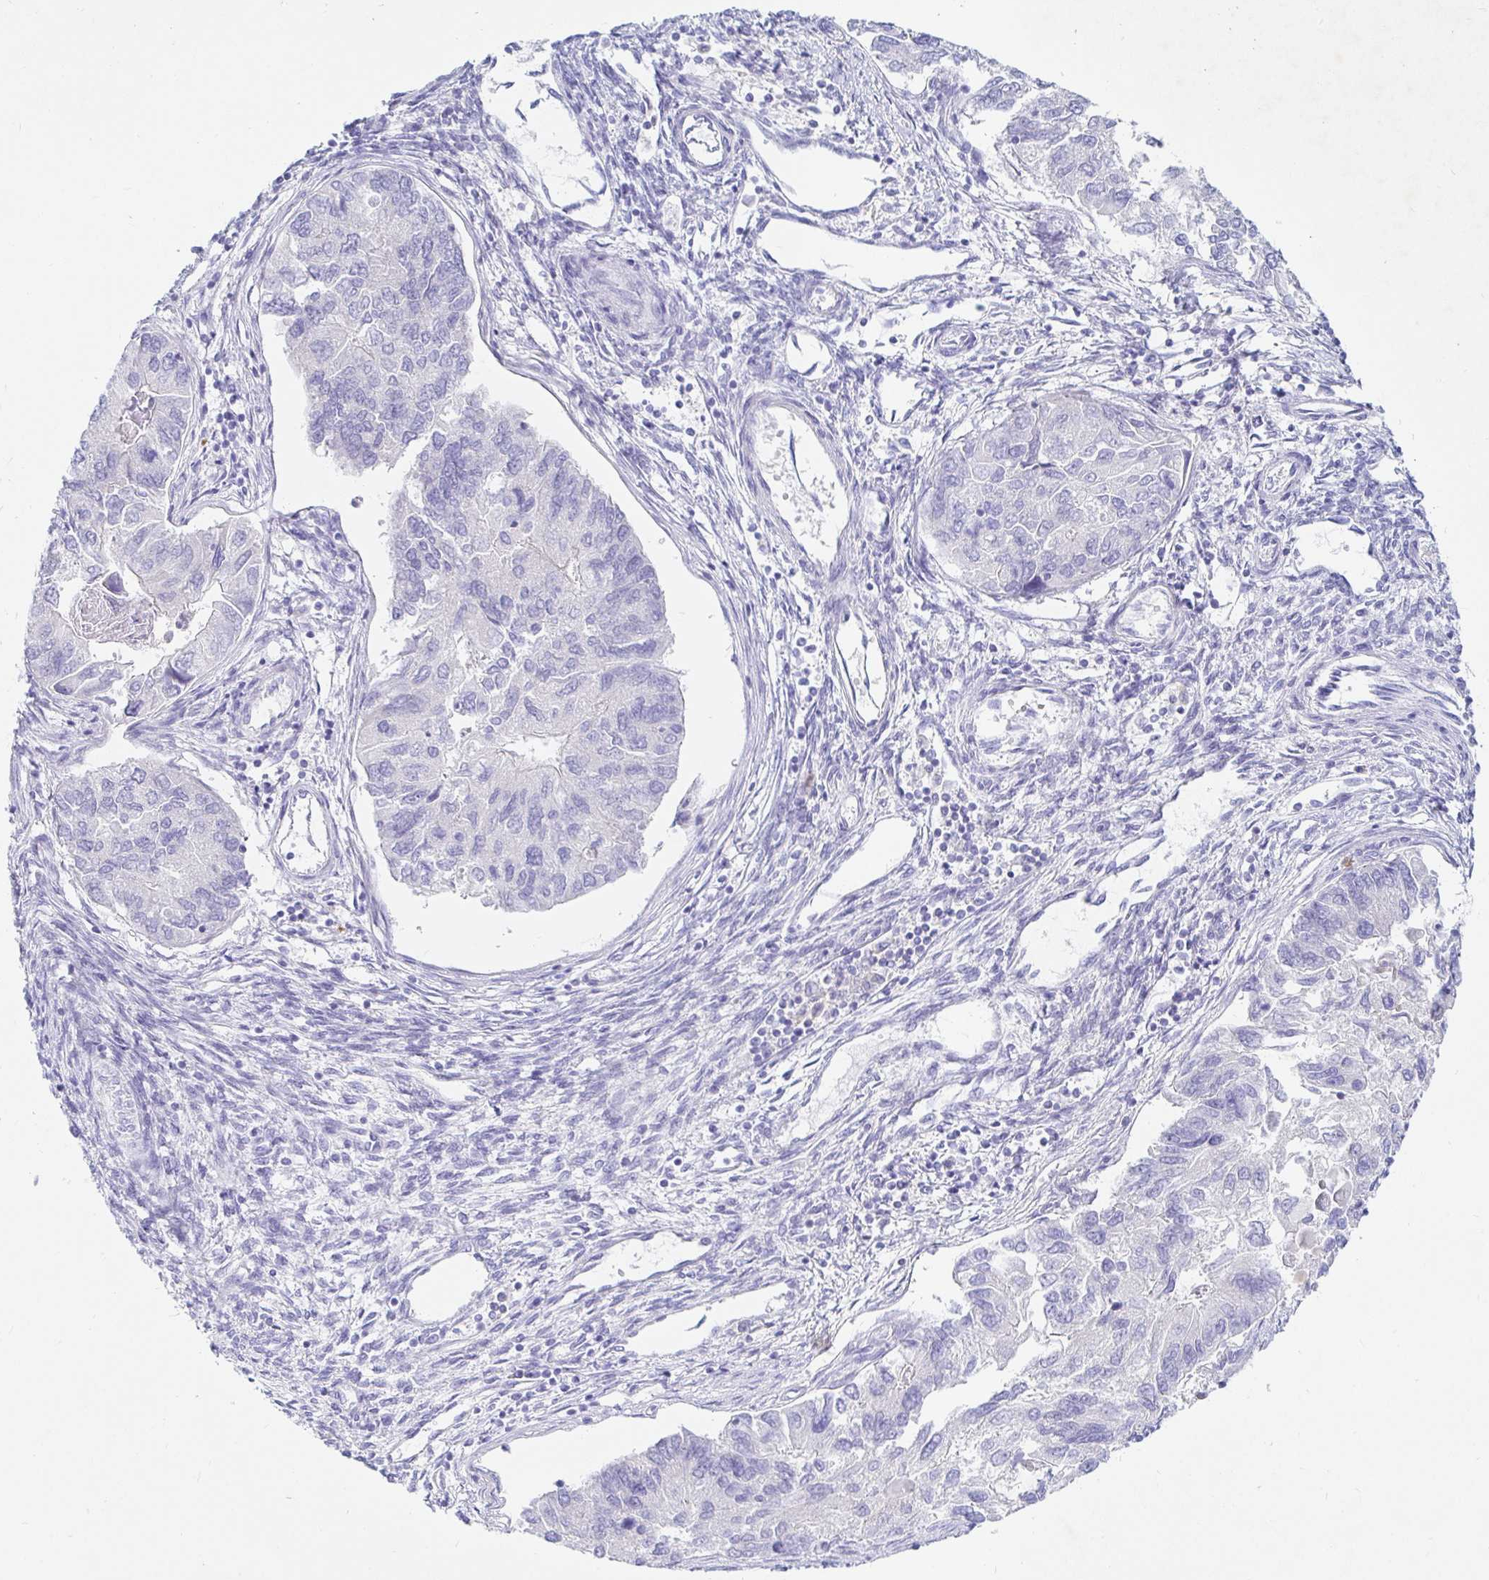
{"staining": {"intensity": "negative", "quantity": "none", "location": "none"}, "tissue": "endometrial cancer", "cell_type": "Tumor cells", "image_type": "cancer", "snomed": [{"axis": "morphology", "description": "Carcinoma, NOS"}, {"axis": "topography", "description": "Uterus"}], "caption": "Human endometrial carcinoma stained for a protein using IHC exhibits no expression in tumor cells.", "gene": "NR2E1", "patient": {"sex": "female", "age": 76}}